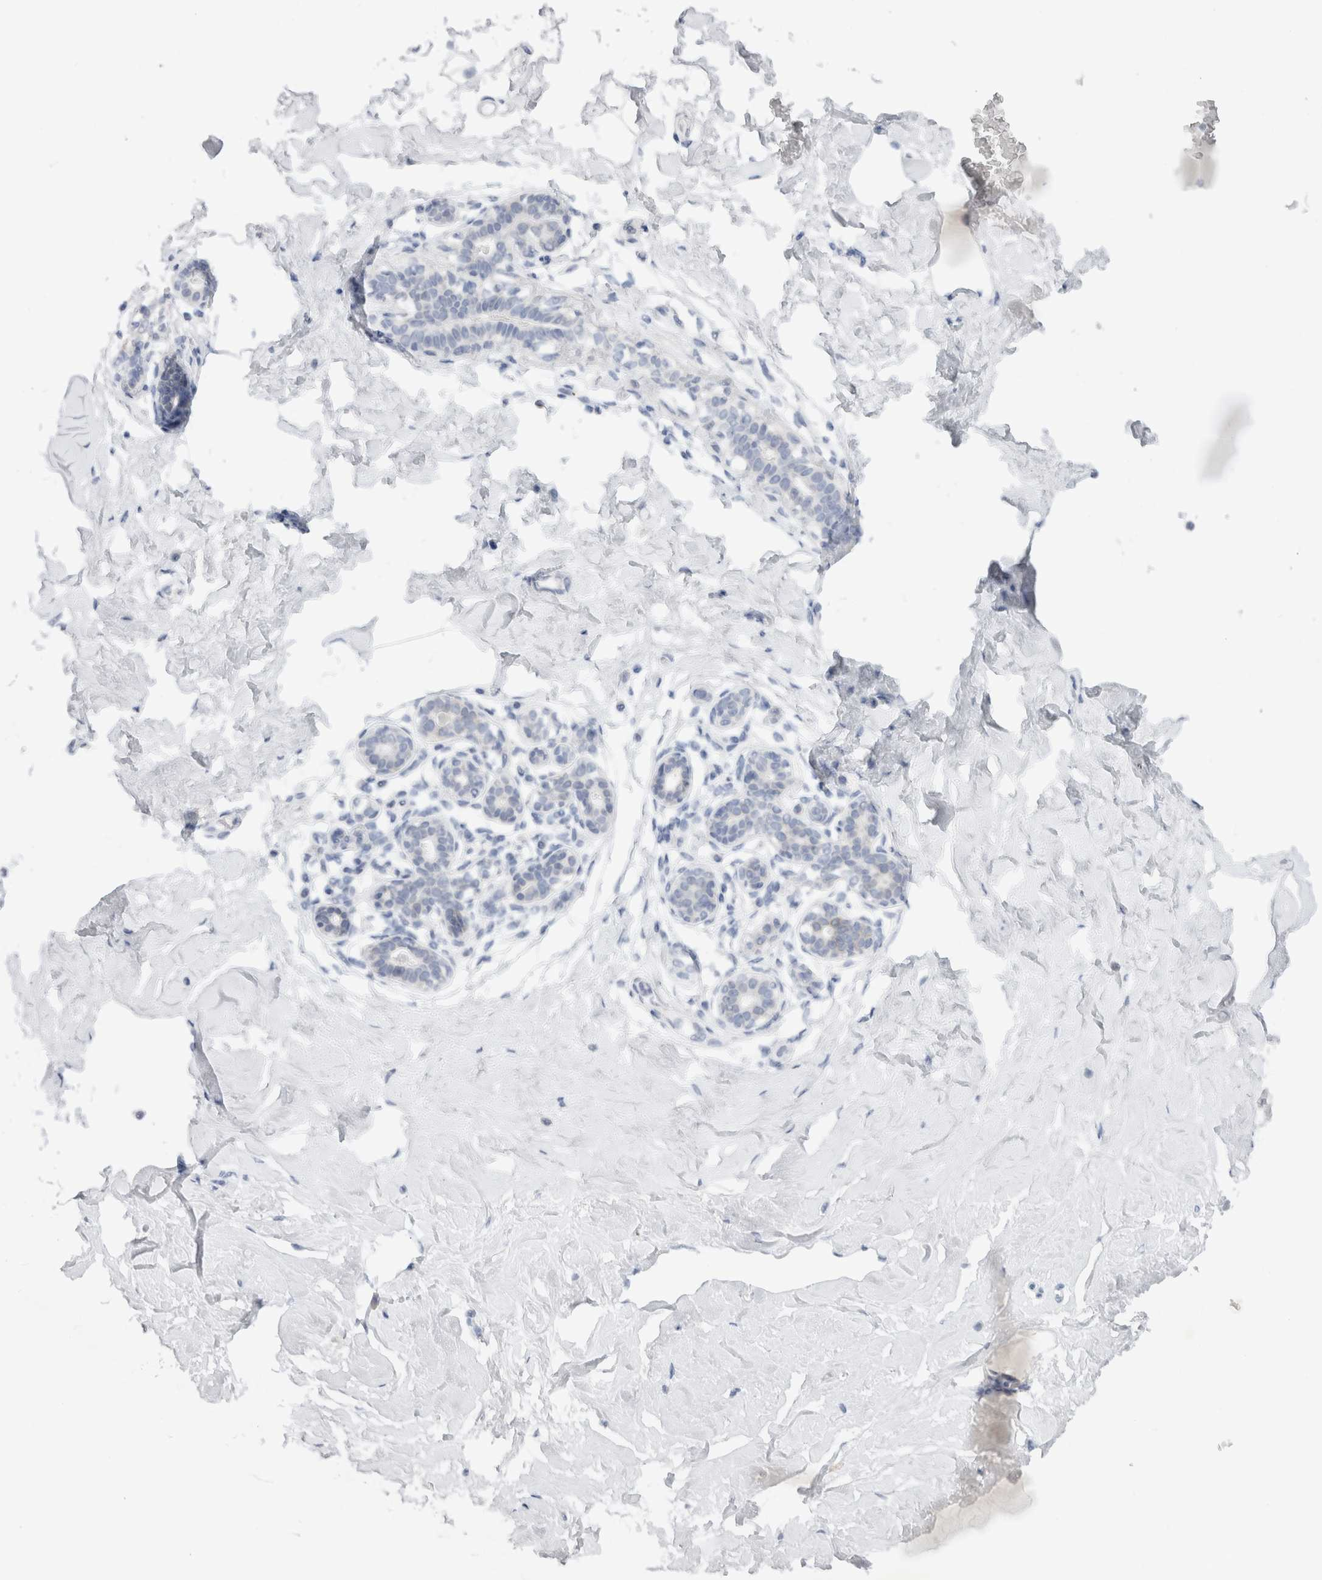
{"staining": {"intensity": "negative", "quantity": "none", "location": "none"}, "tissue": "breast", "cell_type": "Adipocytes", "image_type": "normal", "snomed": [{"axis": "morphology", "description": "Normal tissue, NOS"}, {"axis": "morphology", "description": "Adenoma, NOS"}, {"axis": "topography", "description": "Breast"}], "caption": "An immunohistochemistry micrograph of benign breast is shown. There is no staining in adipocytes of breast. (DAB (3,3'-diaminobenzidine) immunohistochemistry, high magnification).", "gene": "C9orf50", "patient": {"sex": "female", "age": 23}}